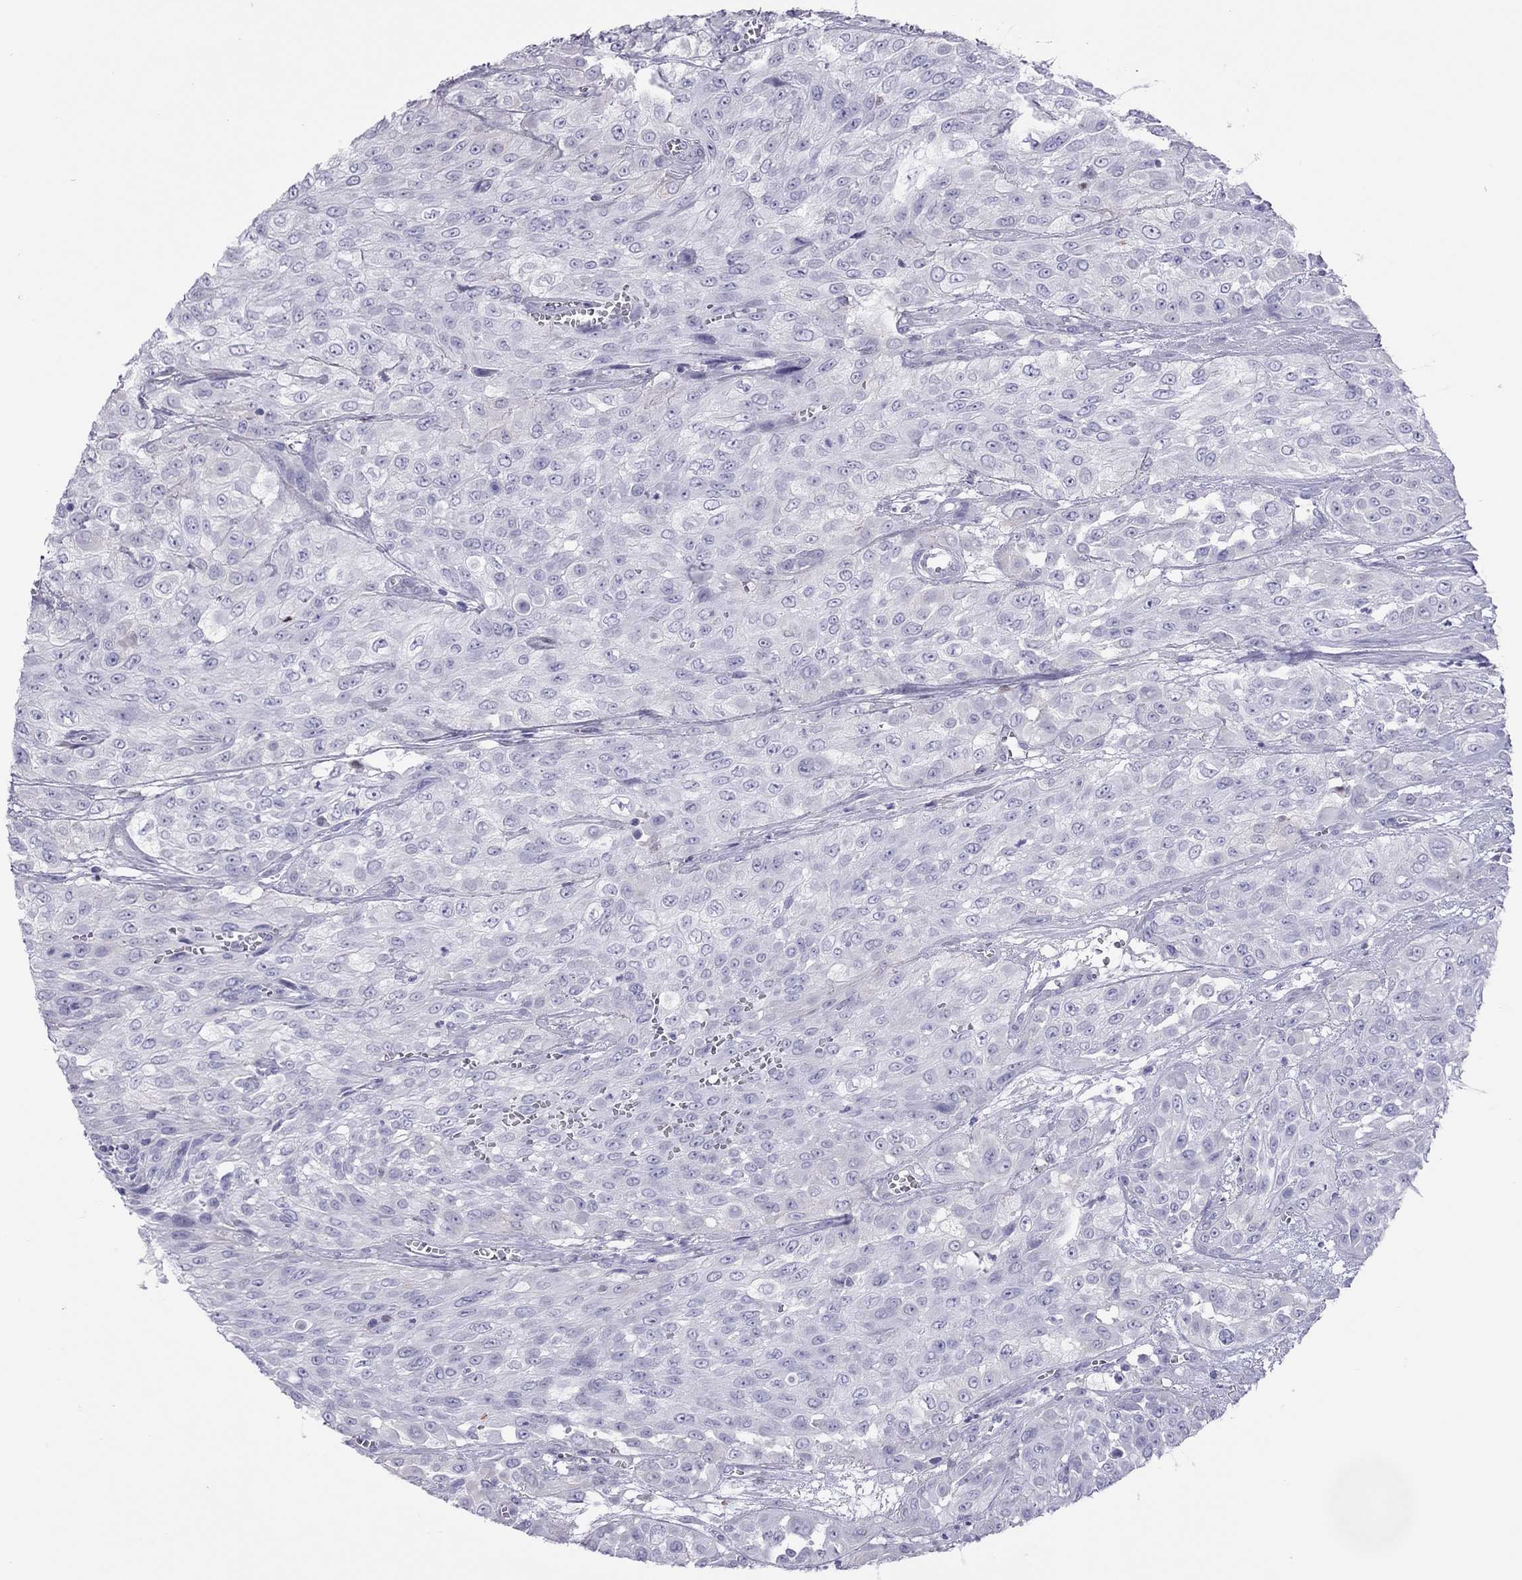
{"staining": {"intensity": "negative", "quantity": "none", "location": "none"}, "tissue": "urothelial cancer", "cell_type": "Tumor cells", "image_type": "cancer", "snomed": [{"axis": "morphology", "description": "Urothelial carcinoma, High grade"}, {"axis": "topography", "description": "Urinary bladder"}], "caption": "High power microscopy image of an immunohistochemistry micrograph of urothelial carcinoma (high-grade), revealing no significant expression in tumor cells.", "gene": "STAG3", "patient": {"sex": "male", "age": 57}}